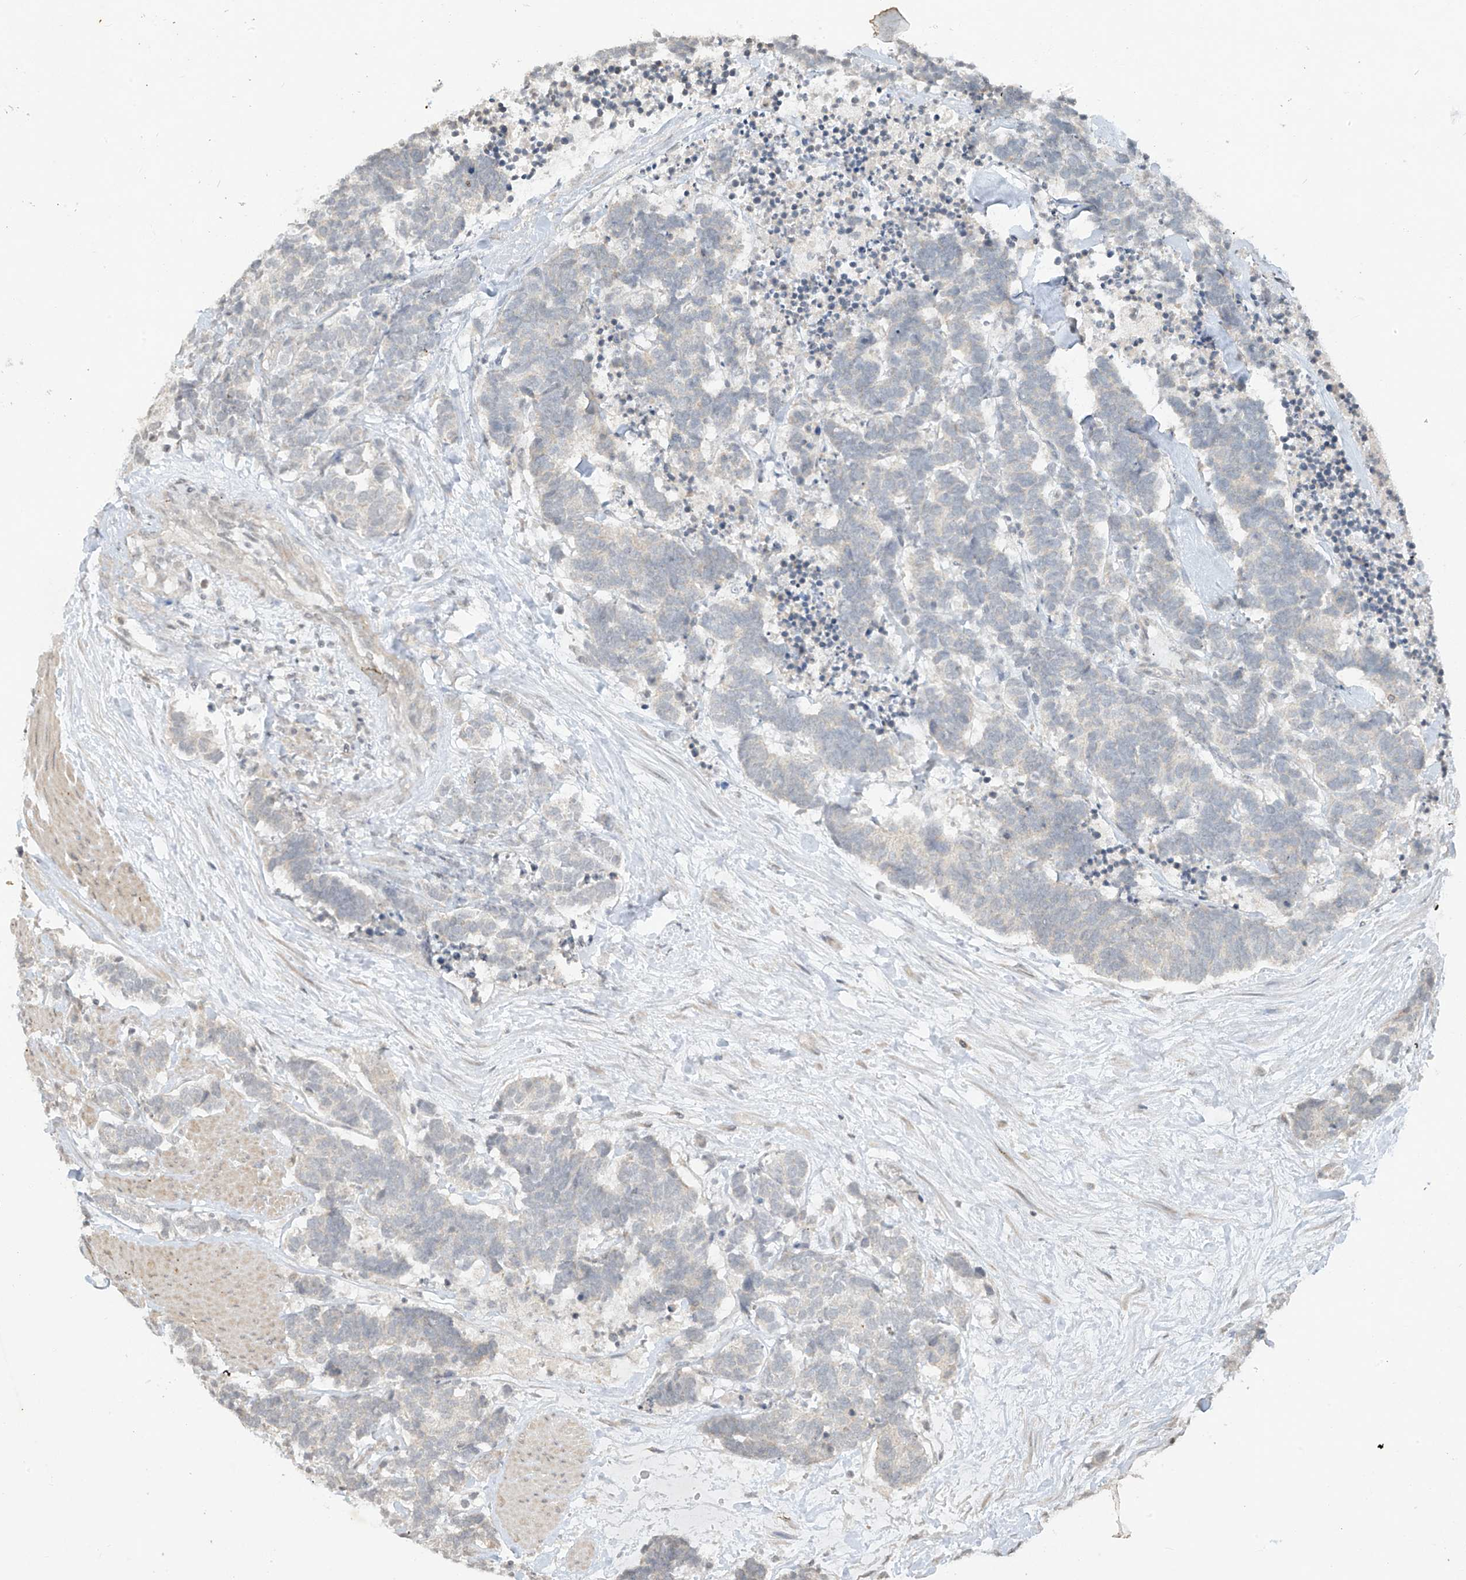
{"staining": {"intensity": "negative", "quantity": "none", "location": "none"}, "tissue": "carcinoid", "cell_type": "Tumor cells", "image_type": "cancer", "snomed": [{"axis": "morphology", "description": "Carcinoma, NOS"}, {"axis": "morphology", "description": "Carcinoid, malignant, NOS"}, {"axis": "topography", "description": "Urinary bladder"}], "caption": "Immunohistochemical staining of carcinoid shows no significant staining in tumor cells. Brightfield microscopy of immunohistochemistry (IHC) stained with DAB (3,3'-diaminobenzidine) (brown) and hematoxylin (blue), captured at high magnification.", "gene": "DGKQ", "patient": {"sex": "male", "age": 57}}